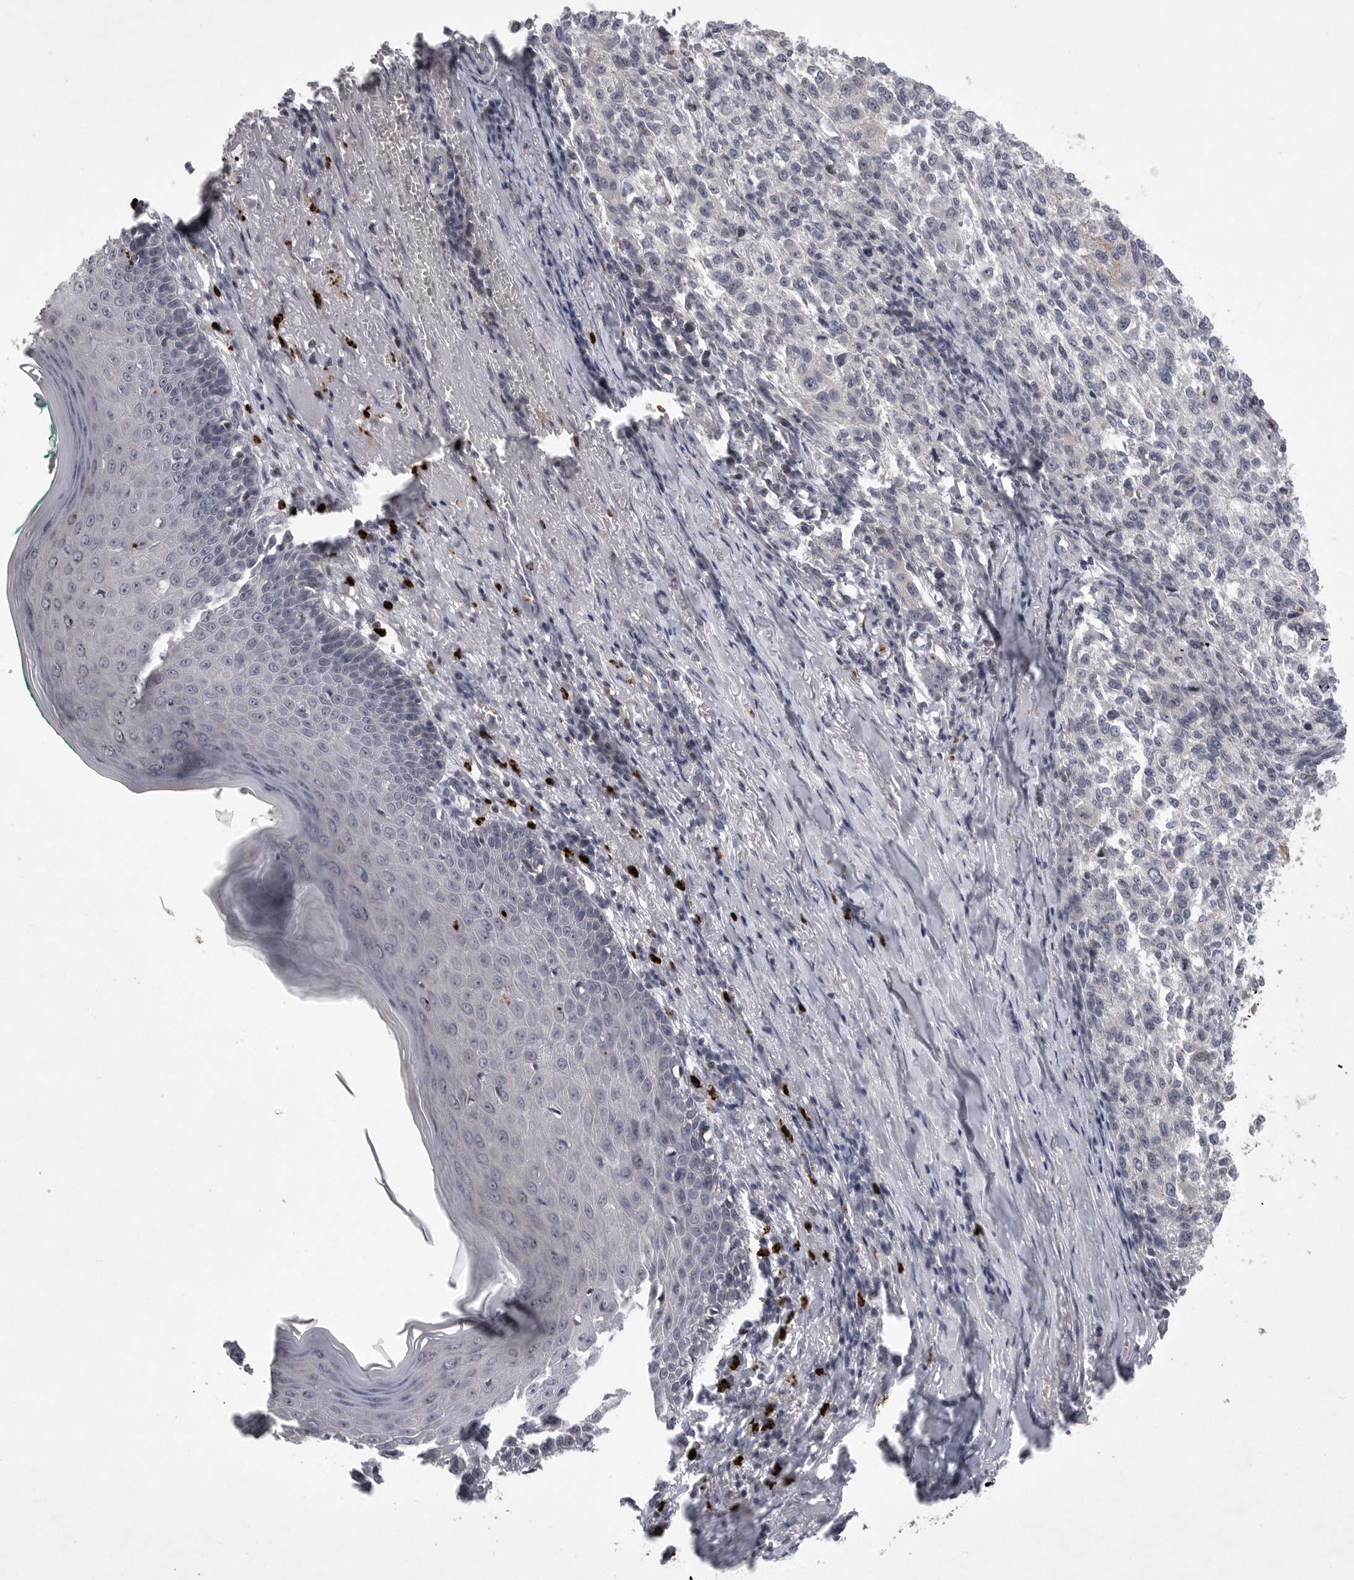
{"staining": {"intensity": "negative", "quantity": "none", "location": "none"}, "tissue": "melanoma", "cell_type": "Tumor cells", "image_type": "cancer", "snomed": [{"axis": "morphology", "description": "Necrosis, NOS"}, {"axis": "morphology", "description": "Malignant melanoma, NOS"}, {"axis": "topography", "description": "Skin"}], "caption": "The micrograph demonstrates no staining of tumor cells in malignant melanoma.", "gene": "UBE3D", "patient": {"sex": "female", "age": 87}}